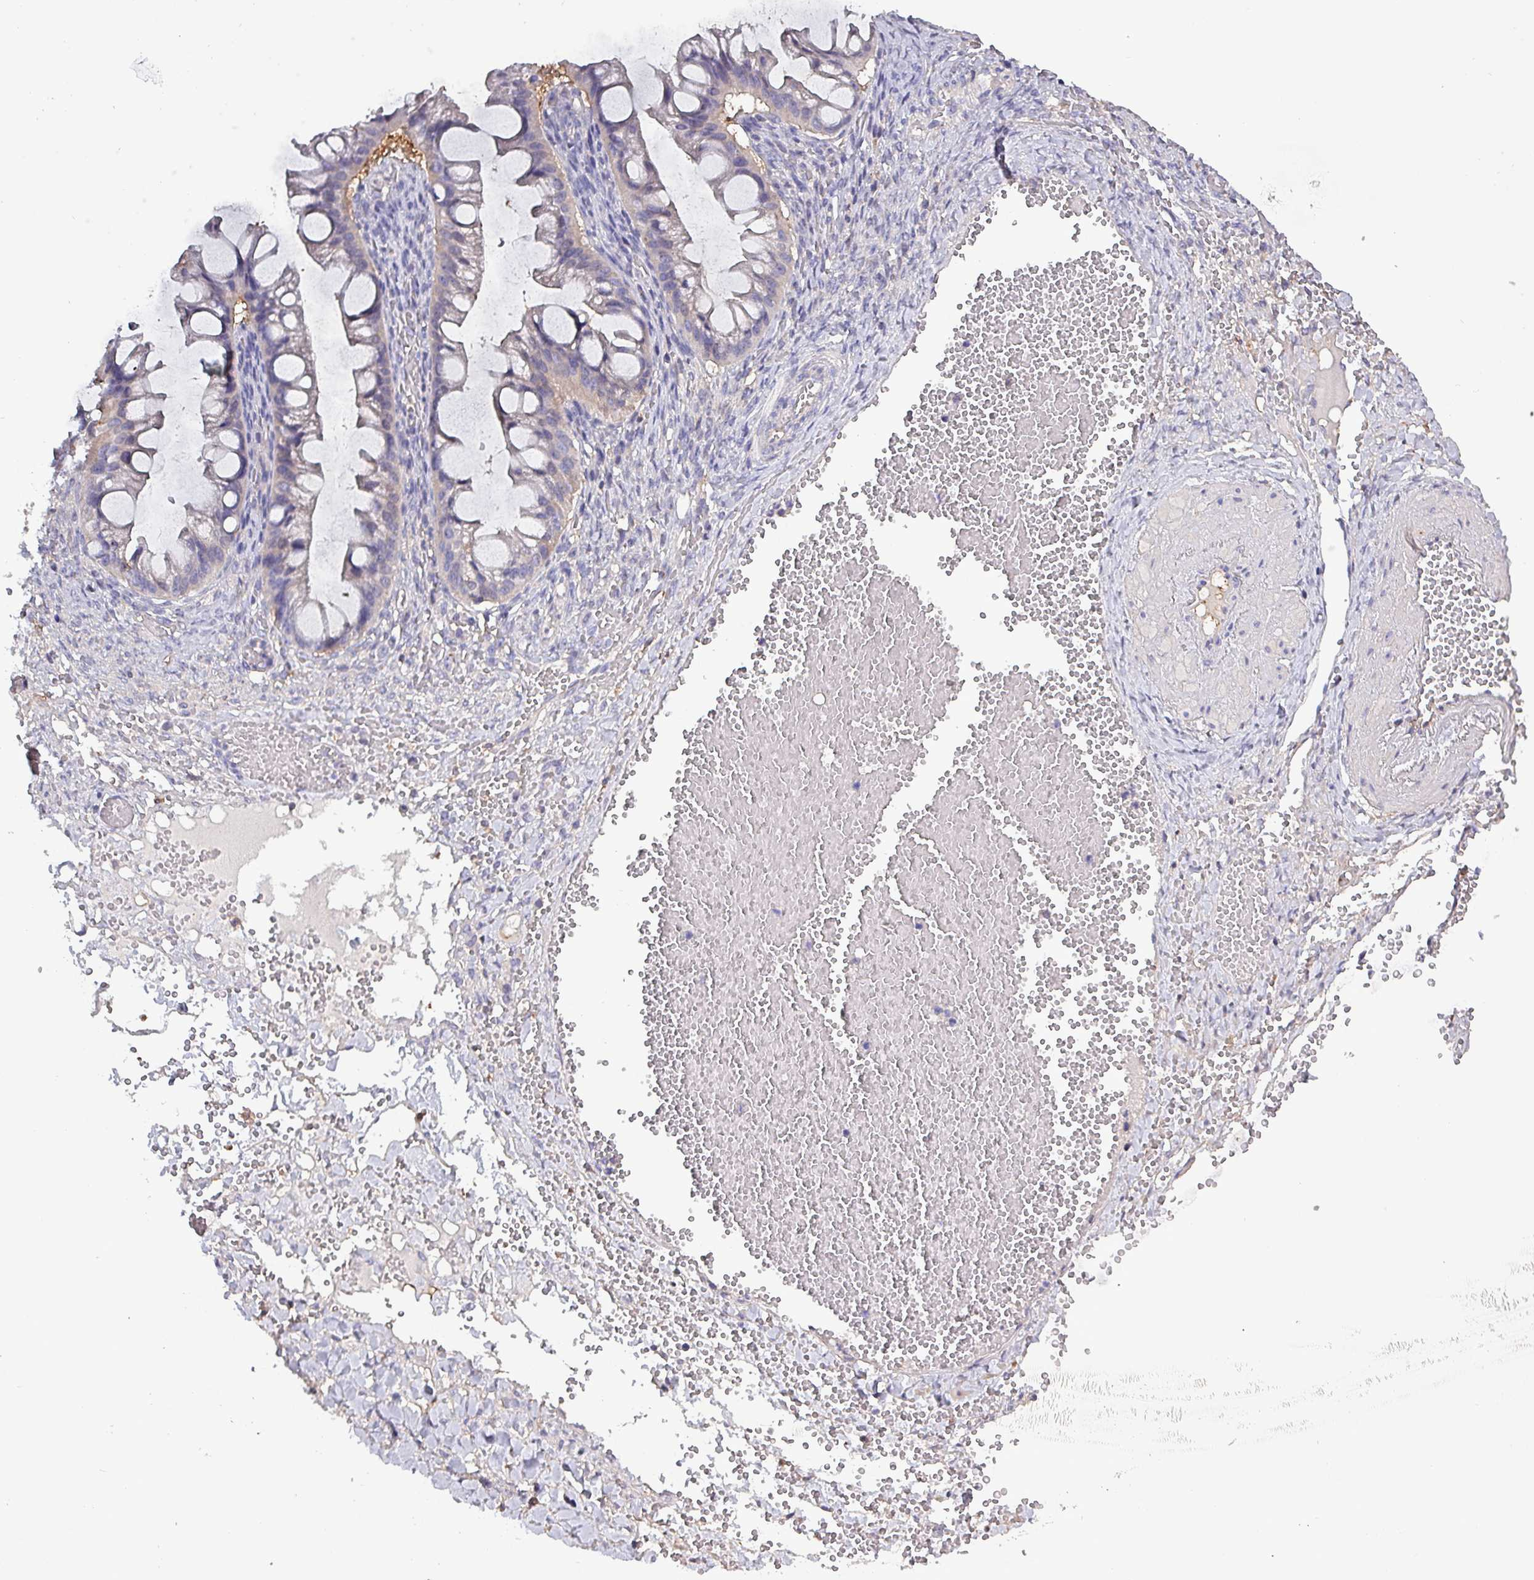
{"staining": {"intensity": "negative", "quantity": "none", "location": "none"}, "tissue": "ovarian cancer", "cell_type": "Tumor cells", "image_type": "cancer", "snomed": [{"axis": "morphology", "description": "Cystadenocarcinoma, mucinous, NOS"}, {"axis": "topography", "description": "Ovary"}], "caption": "Tumor cells show no significant staining in ovarian cancer.", "gene": "HTRA4", "patient": {"sex": "female", "age": 73}}